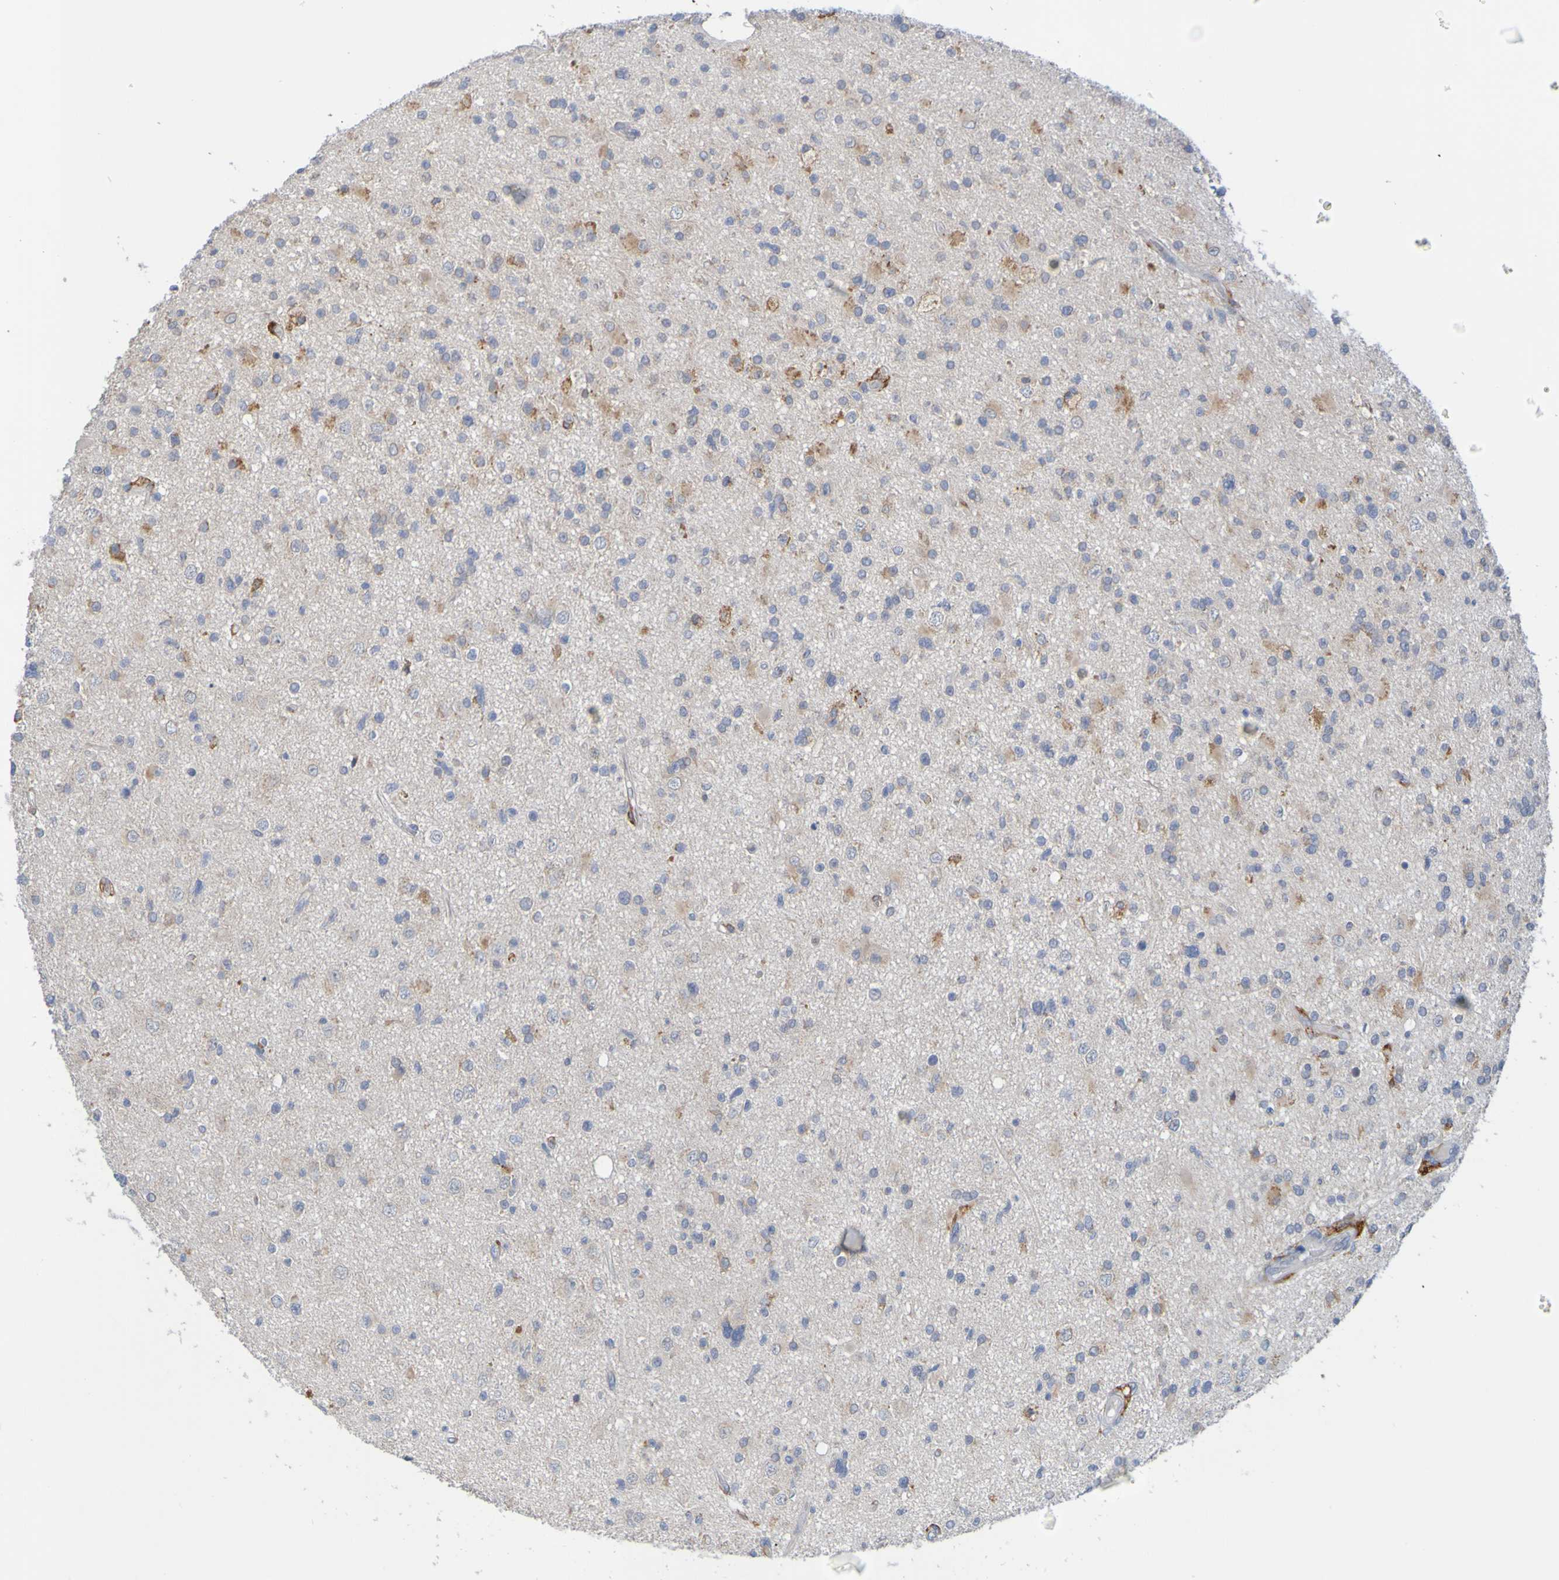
{"staining": {"intensity": "weak", "quantity": "25%-75%", "location": "cytoplasmic/membranous"}, "tissue": "glioma", "cell_type": "Tumor cells", "image_type": "cancer", "snomed": [{"axis": "morphology", "description": "Glioma, malignant, High grade"}, {"axis": "topography", "description": "Brain"}], "caption": "Tumor cells display weak cytoplasmic/membranous expression in about 25%-75% of cells in glioma.", "gene": "LILRB5", "patient": {"sex": "male", "age": 33}}